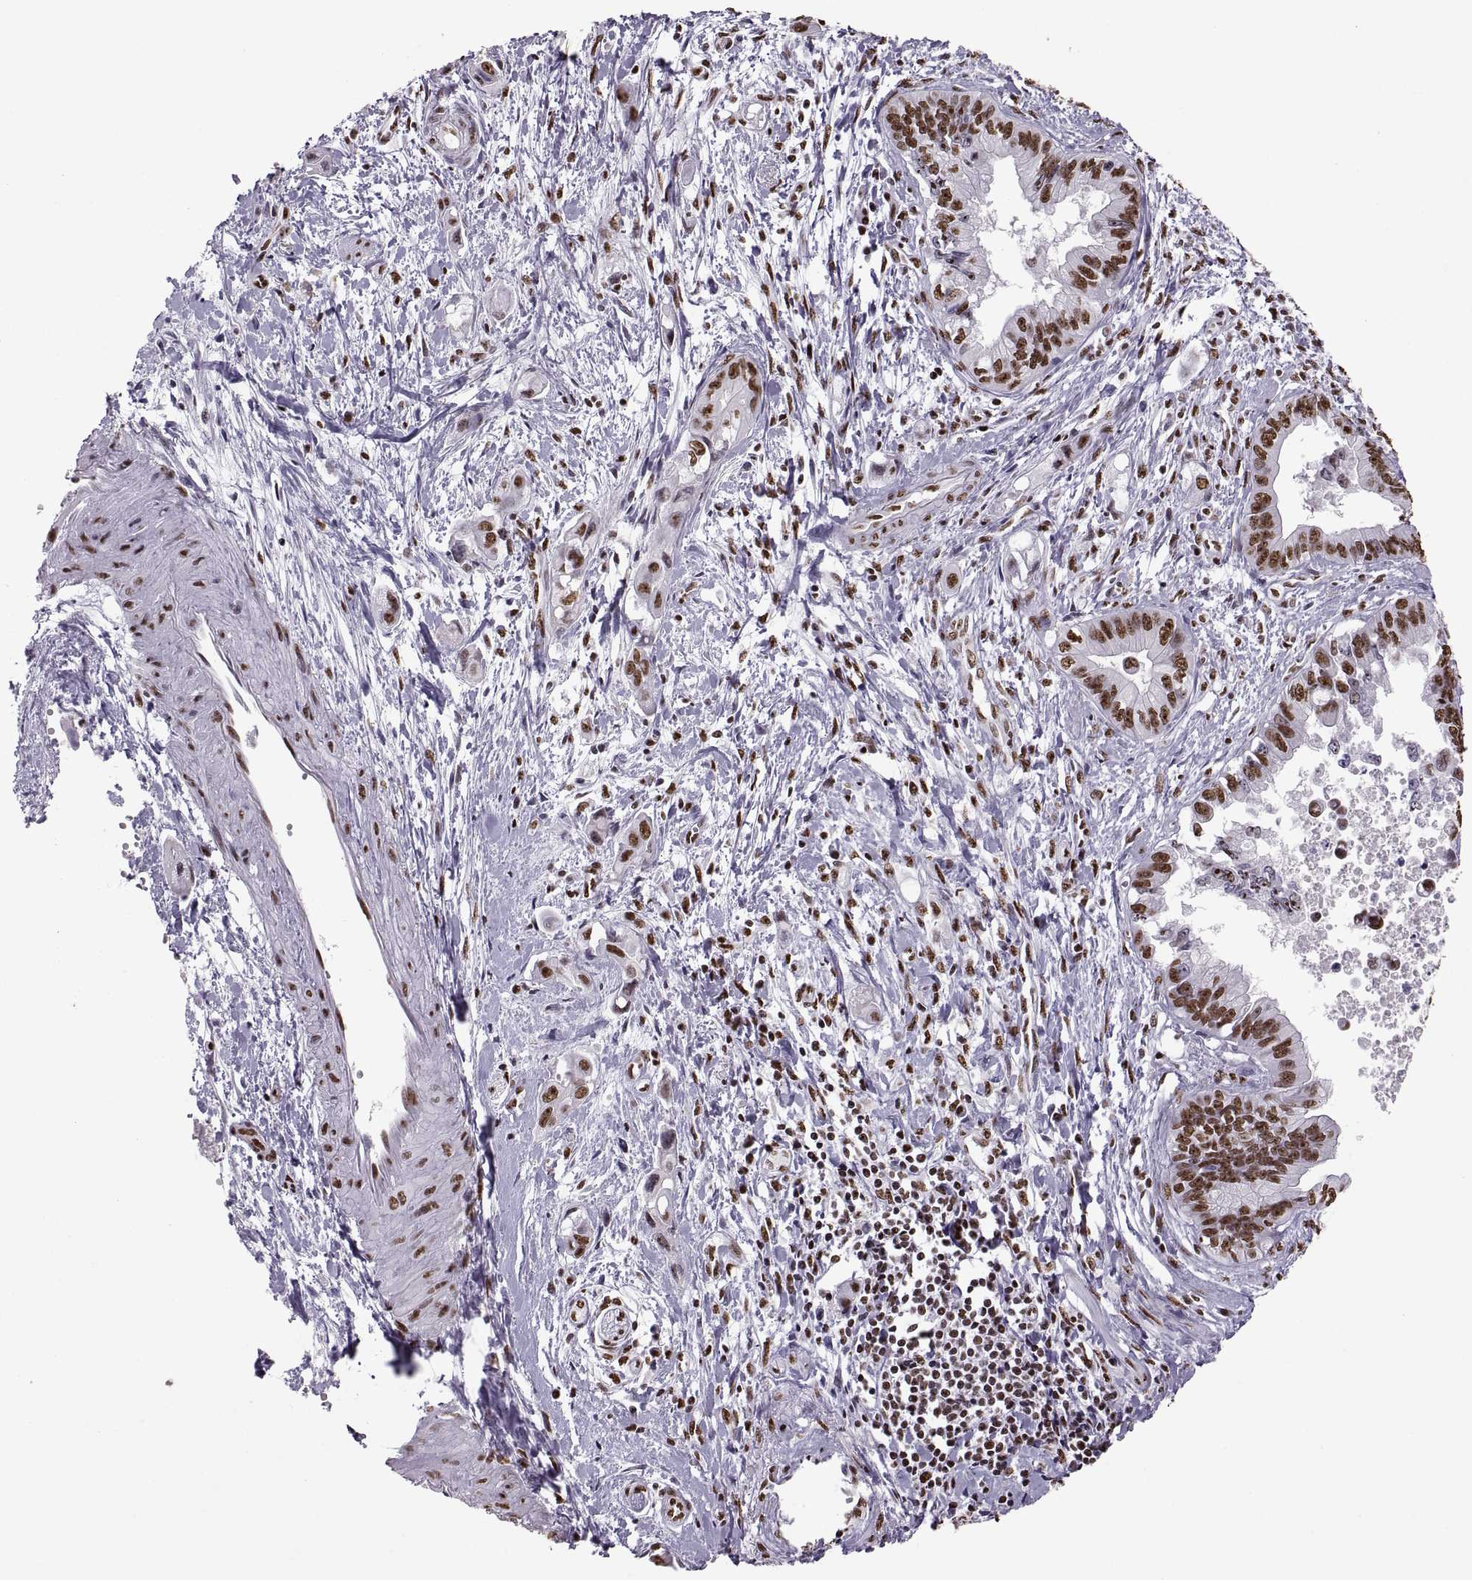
{"staining": {"intensity": "strong", "quantity": ">75%", "location": "nuclear"}, "tissue": "pancreatic cancer", "cell_type": "Tumor cells", "image_type": "cancer", "snomed": [{"axis": "morphology", "description": "Adenocarcinoma, NOS"}, {"axis": "topography", "description": "Pancreas"}], "caption": "This image exhibits immunohistochemistry (IHC) staining of human adenocarcinoma (pancreatic), with high strong nuclear staining in approximately >75% of tumor cells.", "gene": "SNAI1", "patient": {"sex": "male", "age": 60}}